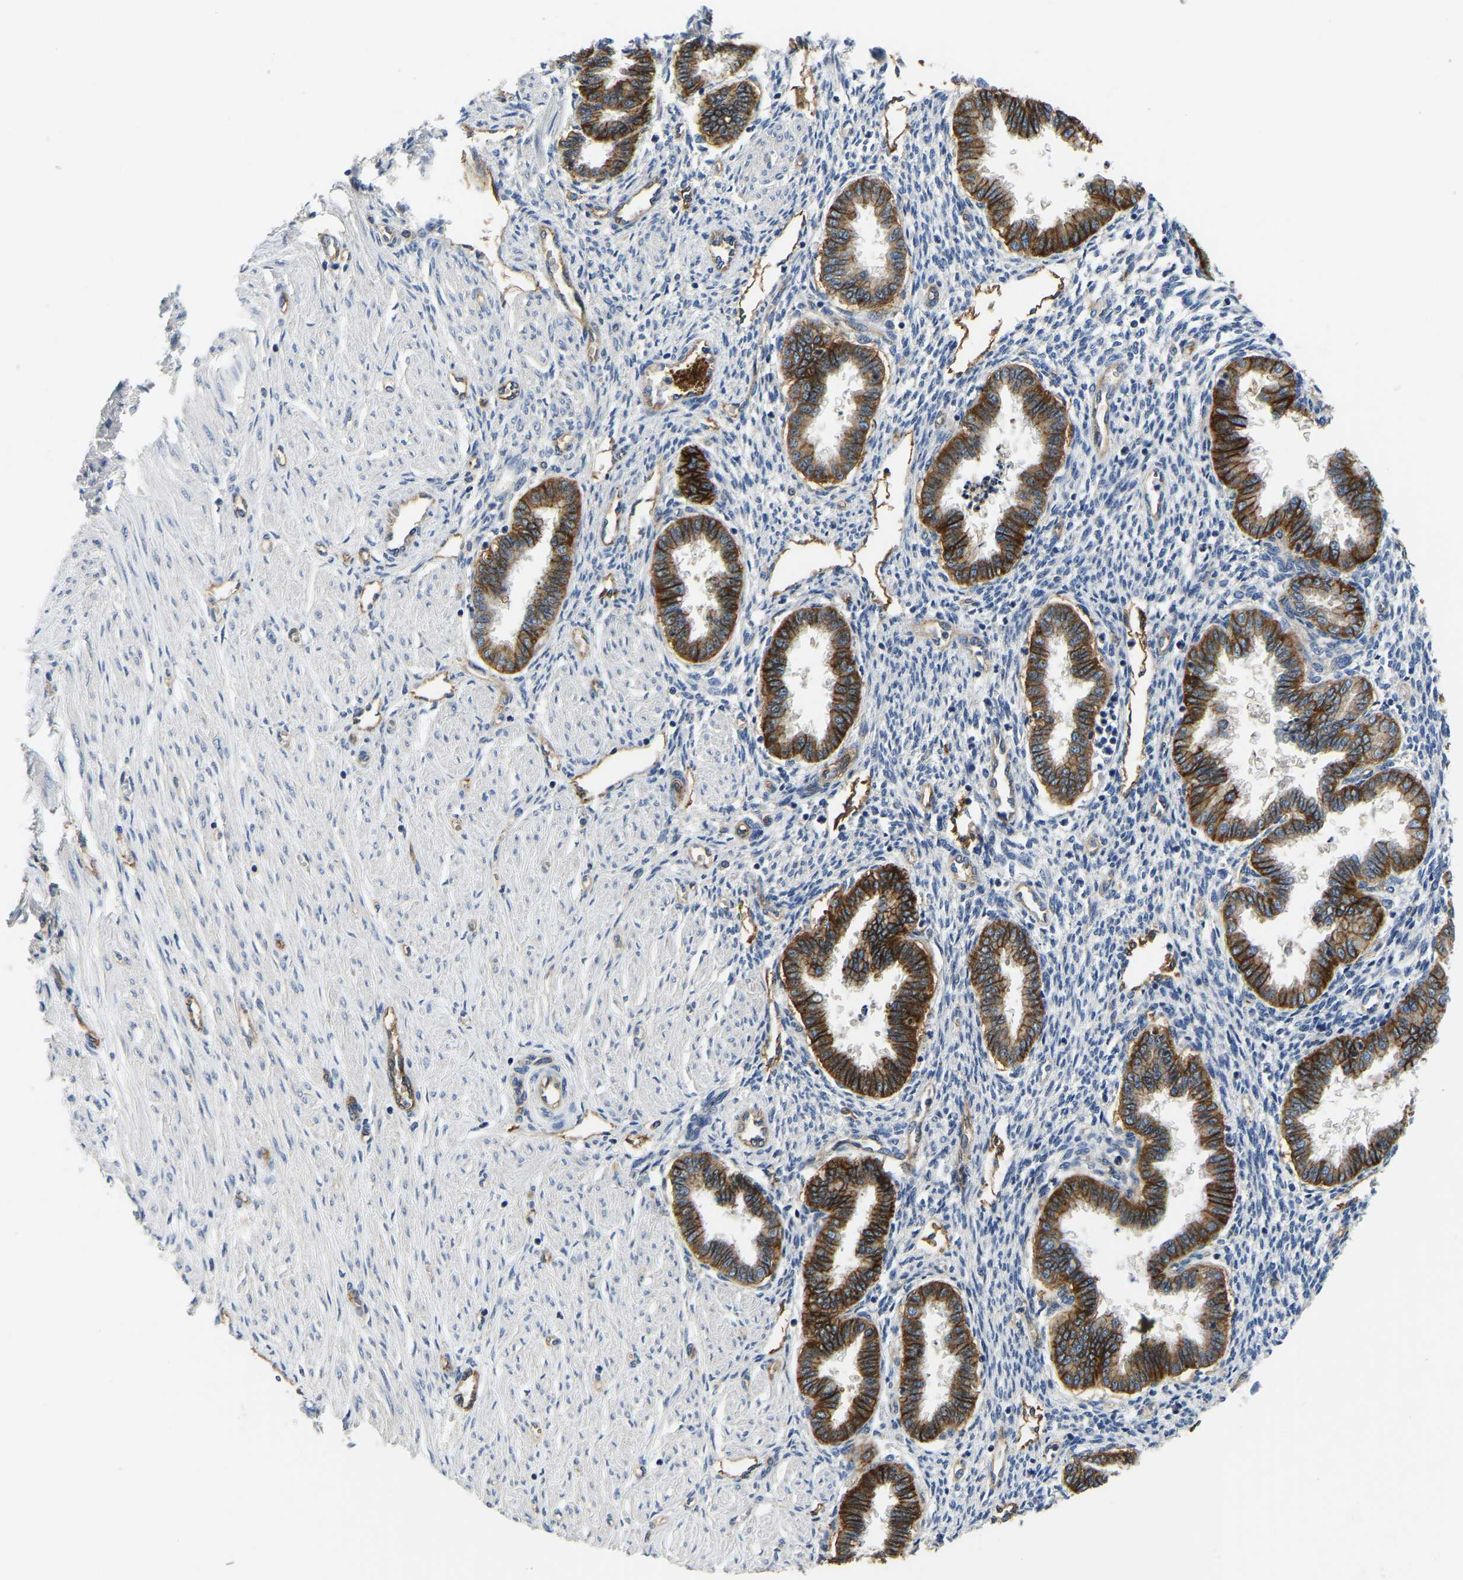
{"staining": {"intensity": "negative", "quantity": "none", "location": "none"}, "tissue": "endometrium", "cell_type": "Cells in endometrial stroma", "image_type": "normal", "snomed": [{"axis": "morphology", "description": "Normal tissue, NOS"}, {"axis": "topography", "description": "Endometrium"}], "caption": "This is an IHC photomicrograph of benign human endometrium. There is no staining in cells in endometrial stroma.", "gene": "ITGA2", "patient": {"sex": "female", "age": 33}}